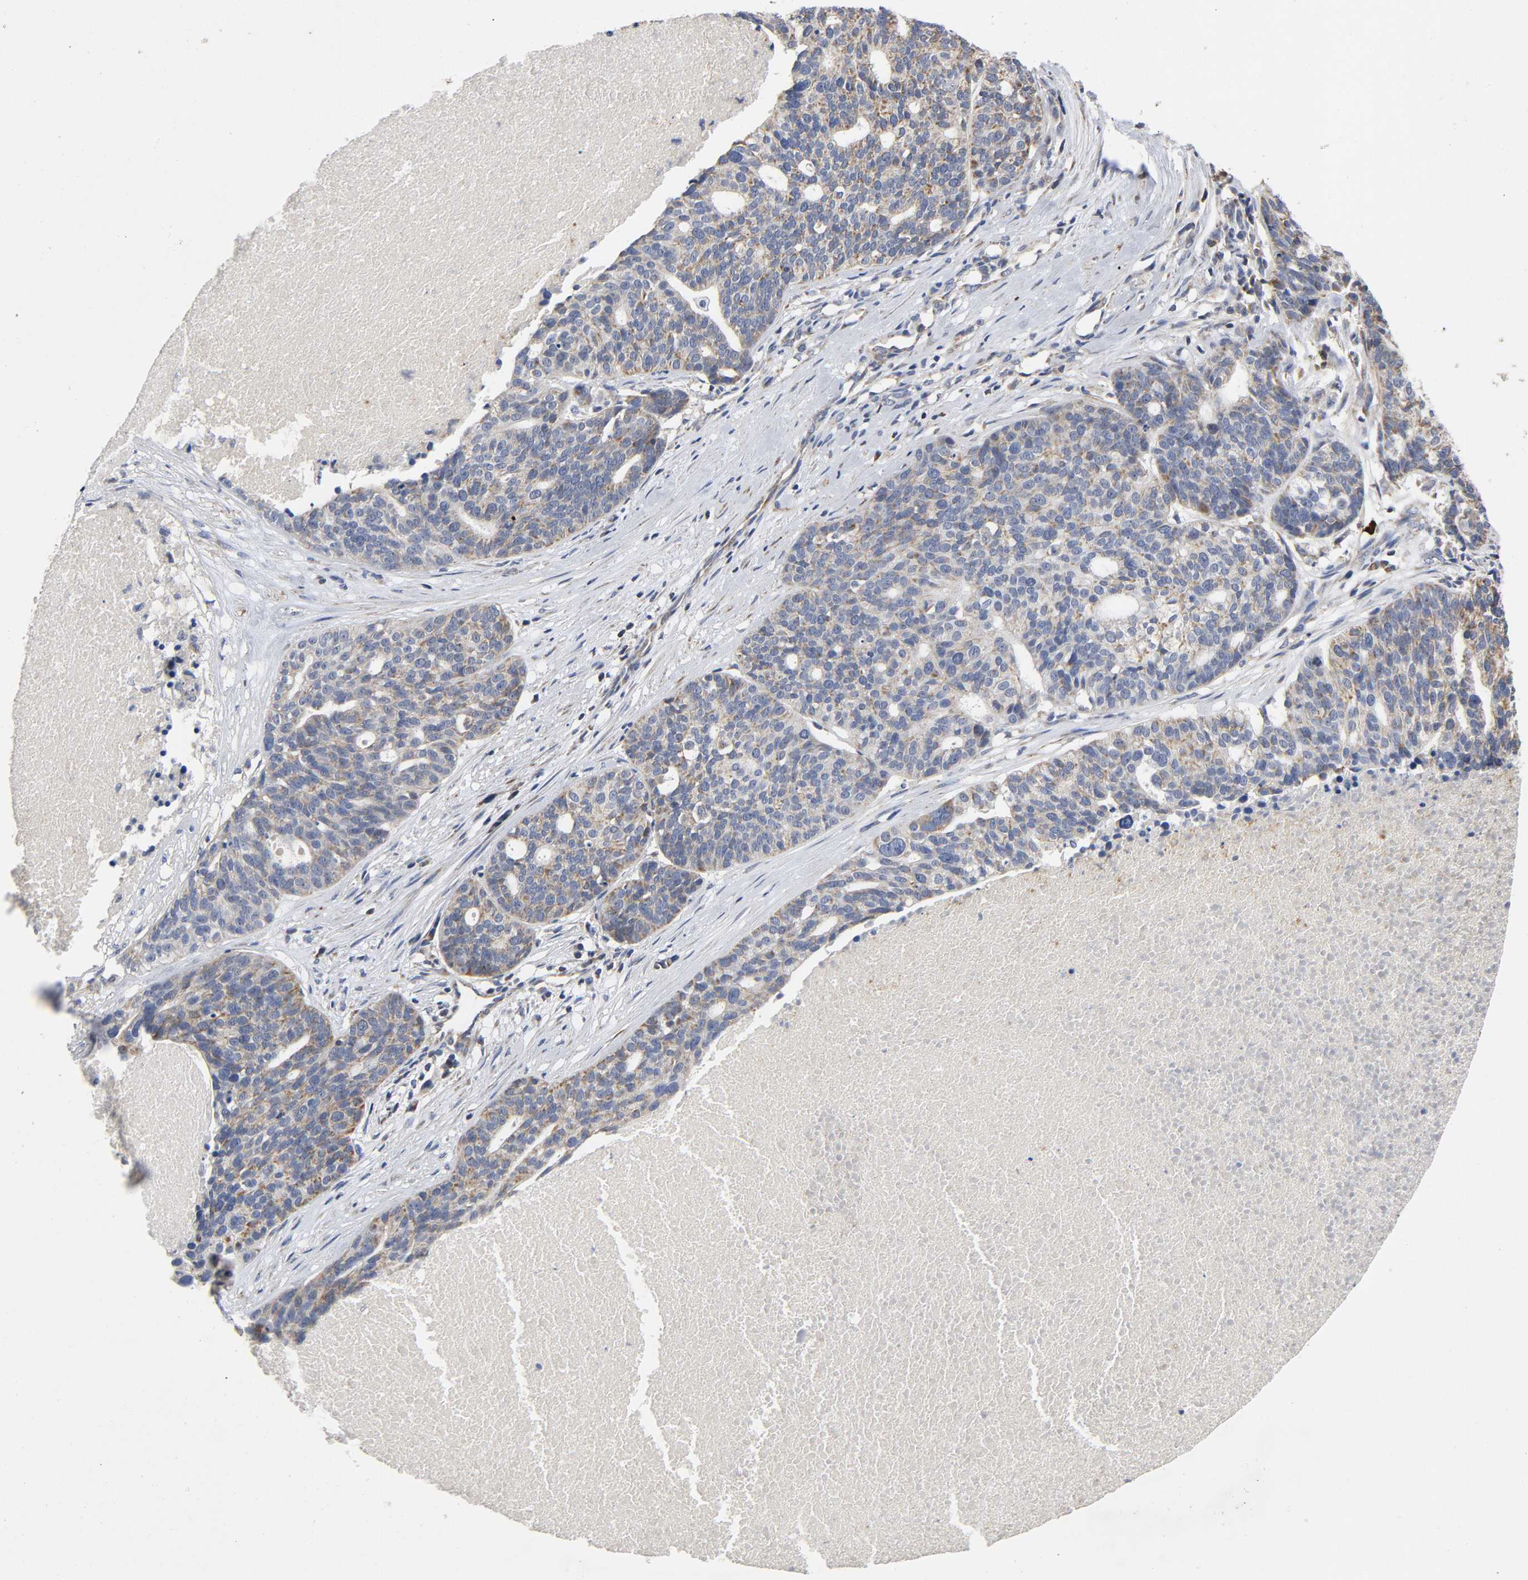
{"staining": {"intensity": "moderate", "quantity": ">75%", "location": "cytoplasmic/membranous"}, "tissue": "ovarian cancer", "cell_type": "Tumor cells", "image_type": "cancer", "snomed": [{"axis": "morphology", "description": "Cystadenocarcinoma, serous, NOS"}, {"axis": "topography", "description": "Ovary"}], "caption": "Human ovarian cancer (serous cystadenocarcinoma) stained for a protein (brown) displays moderate cytoplasmic/membranous positive staining in approximately >75% of tumor cells.", "gene": "SYT16", "patient": {"sex": "female", "age": 59}}